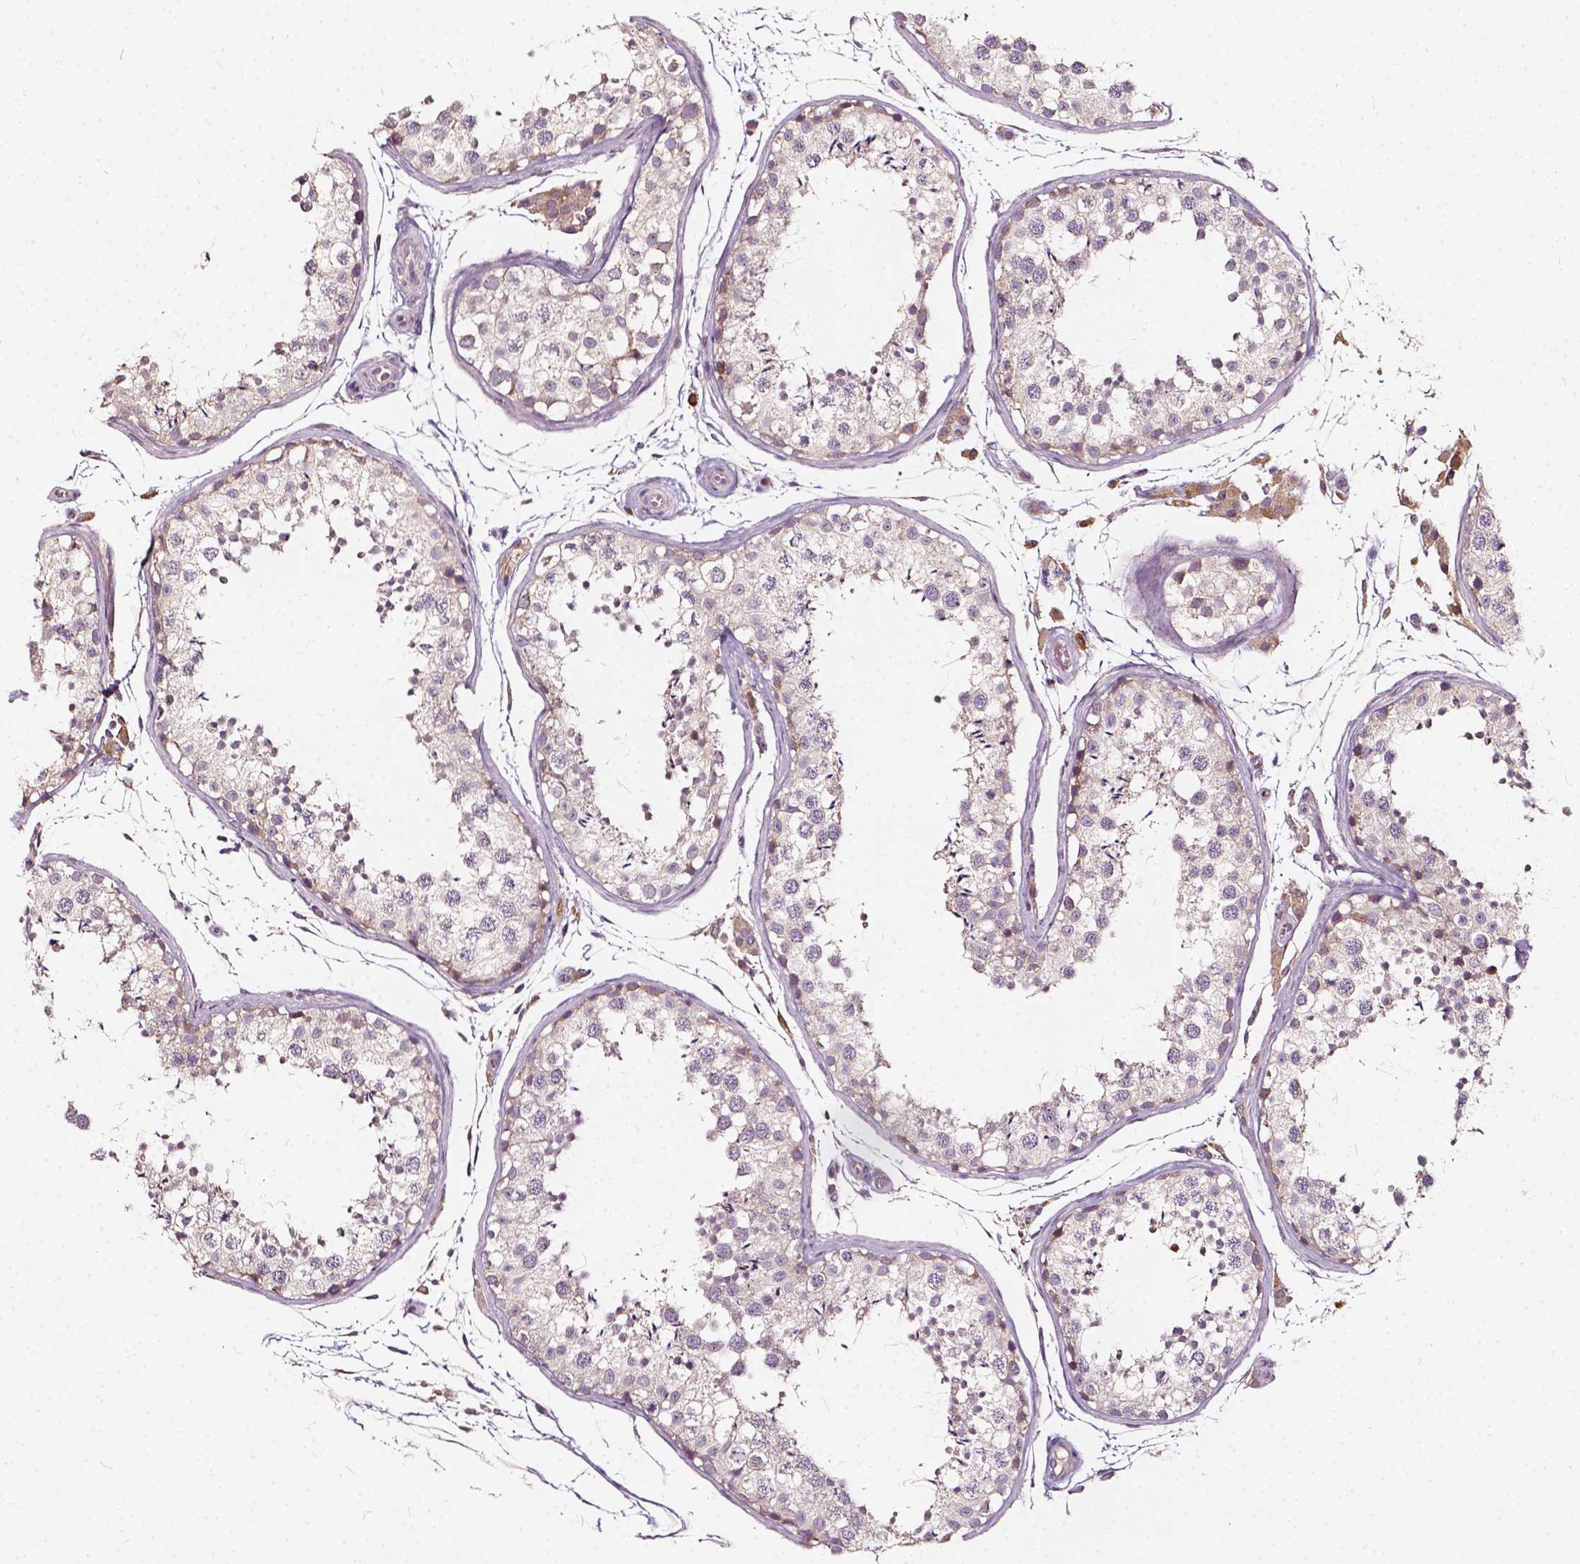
{"staining": {"intensity": "negative", "quantity": "none", "location": "none"}, "tissue": "testis", "cell_type": "Cells in seminiferous ducts", "image_type": "normal", "snomed": [{"axis": "morphology", "description": "Normal tissue, NOS"}, {"axis": "topography", "description": "Testis"}], "caption": "Immunohistochemistry (IHC) photomicrograph of benign testis: human testis stained with DAB (3,3'-diaminobenzidine) shows no significant protein staining in cells in seminiferous ducts. Nuclei are stained in blue.", "gene": "NPC1L1", "patient": {"sex": "male", "age": 29}}